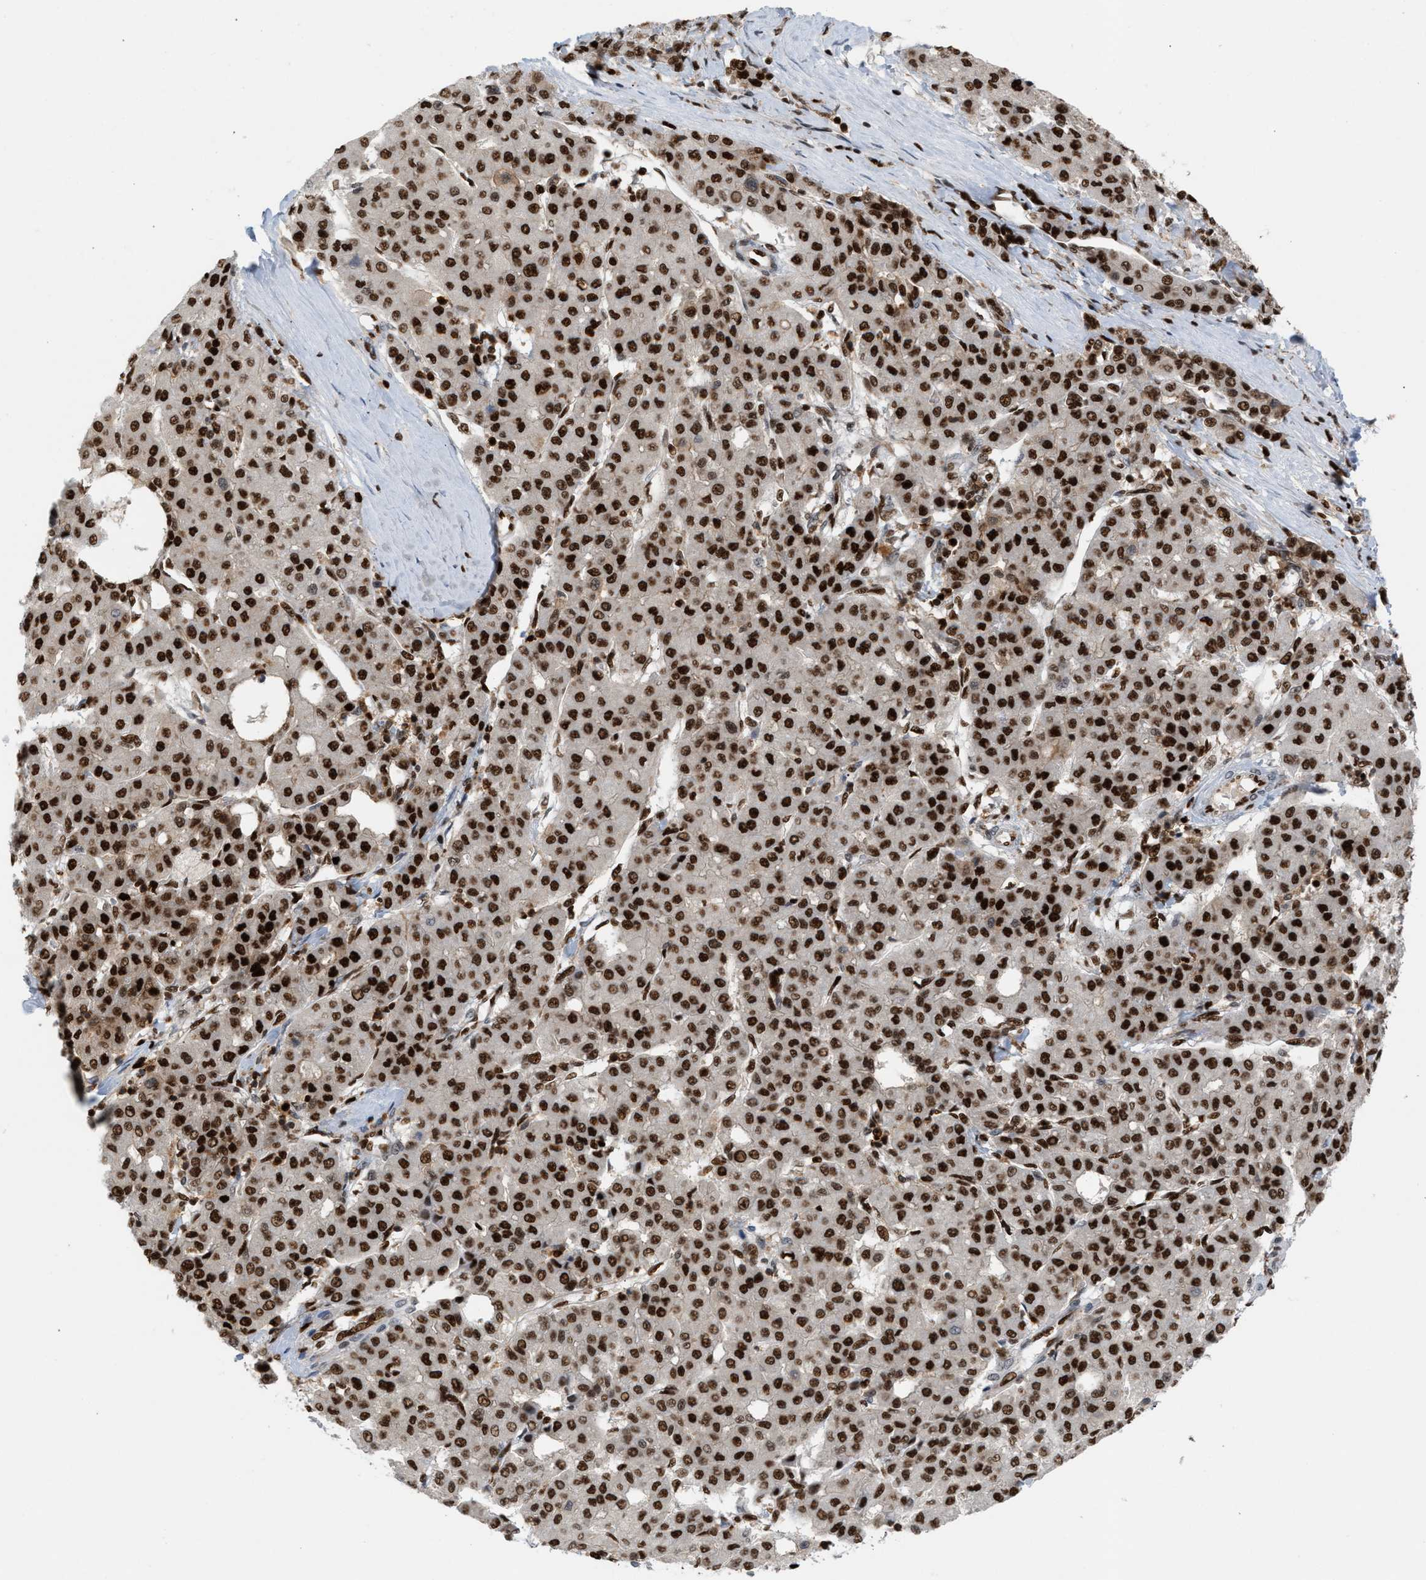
{"staining": {"intensity": "strong", "quantity": ">75%", "location": "nuclear"}, "tissue": "liver cancer", "cell_type": "Tumor cells", "image_type": "cancer", "snomed": [{"axis": "morphology", "description": "Carcinoma, Hepatocellular, NOS"}, {"axis": "topography", "description": "Liver"}], "caption": "This histopathology image displays IHC staining of human liver cancer, with high strong nuclear positivity in about >75% of tumor cells.", "gene": "RNASEK-C17orf49", "patient": {"sex": "male", "age": 65}}